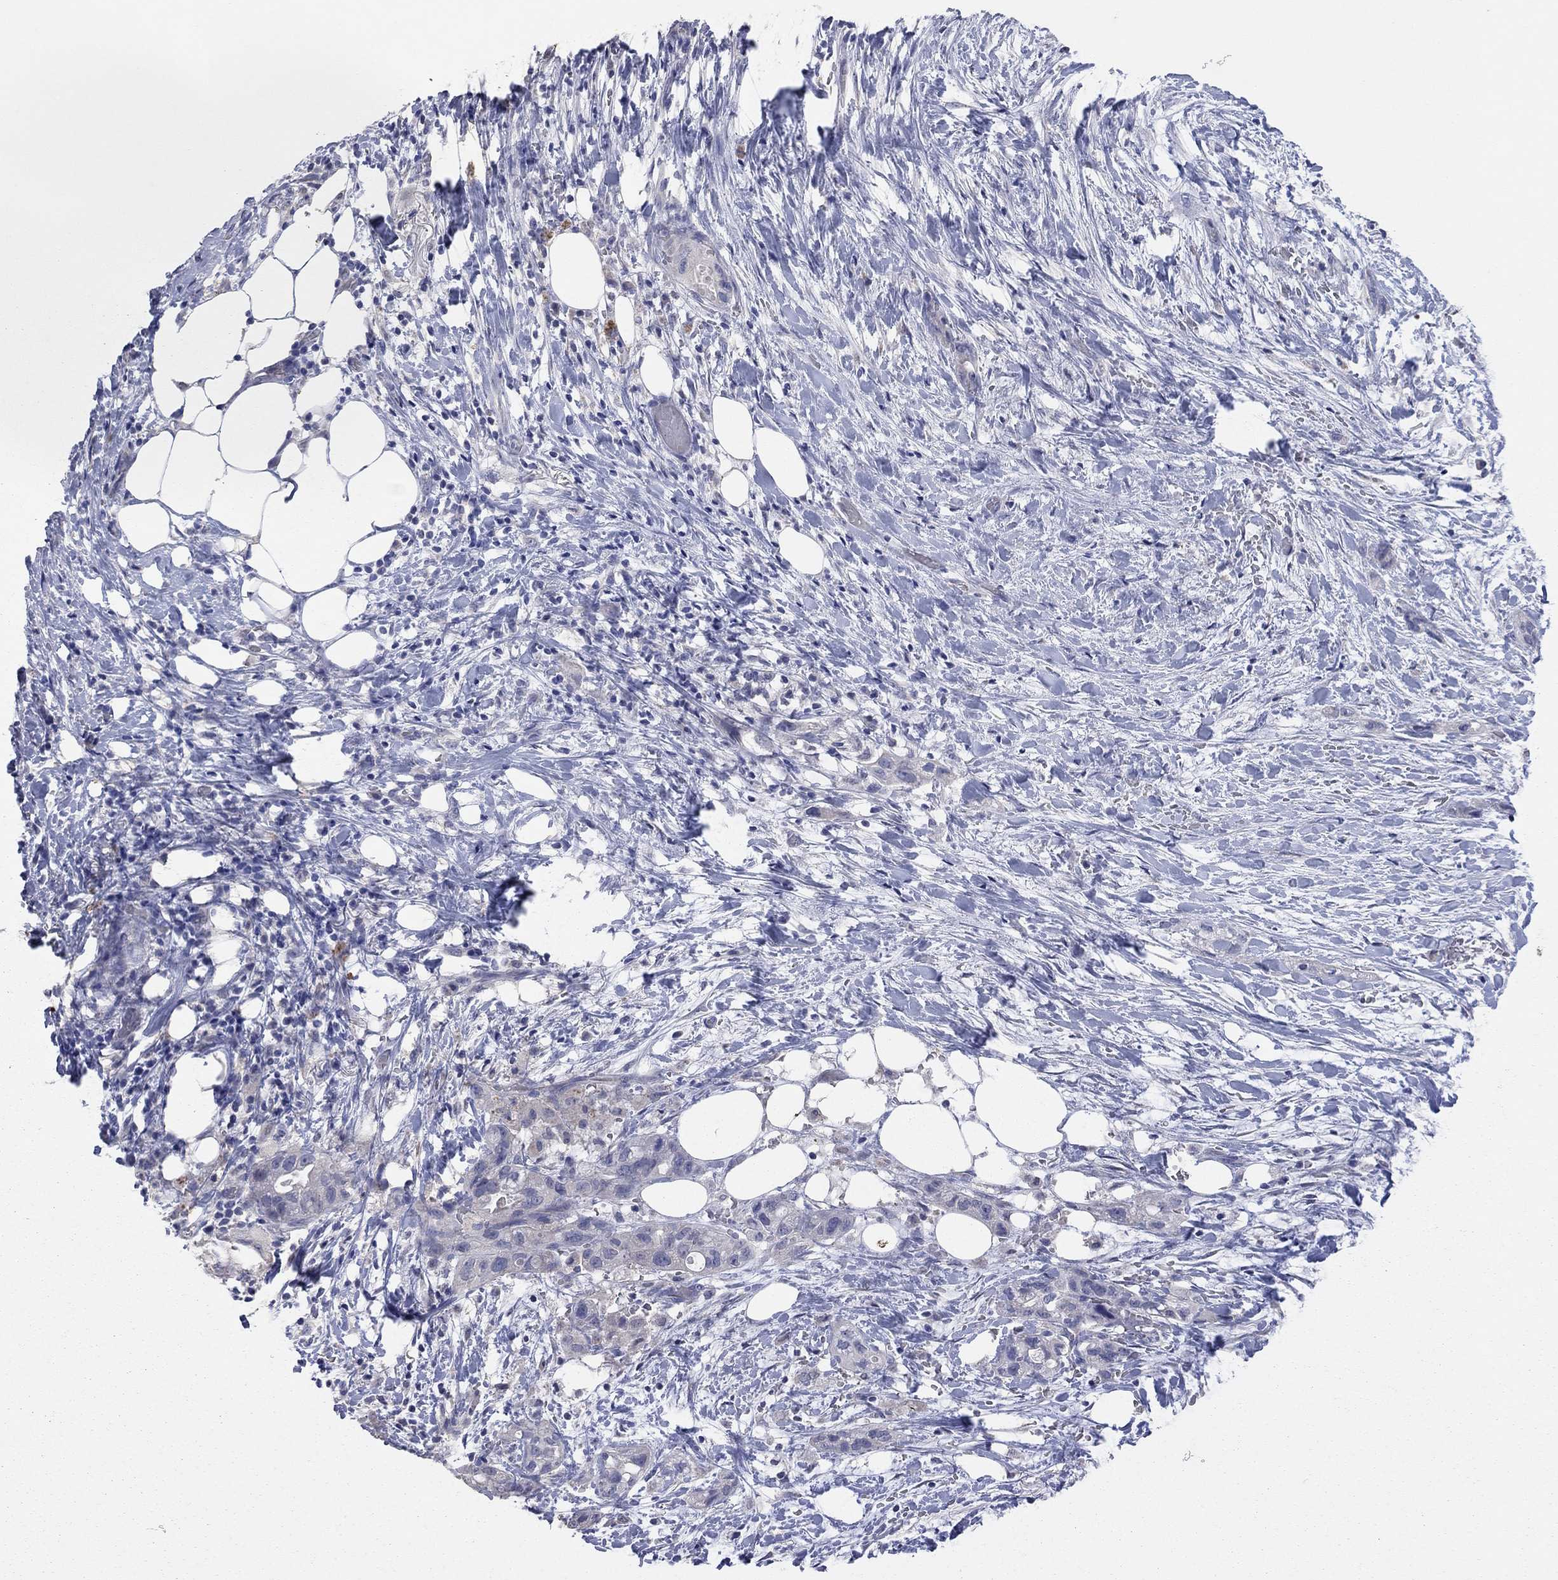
{"staining": {"intensity": "negative", "quantity": "none", "location": "none"}, "tissue": "pancreatic cancer", "cell_type": "Tumor cells", "image_type": "cancer", "snomed": [{"axis": "morphology", "description": "Adenocarcinoma, NOS"}, {"axis": "topography", "description": "Pancreas"}], "caption": "Pancreatic cancer (adenocarcinoma) was stained to show a protein in brown. There is no significant expression in tumor cells.", "gene": "MMP13", "patient": {"sex": "female", "age": 72}}